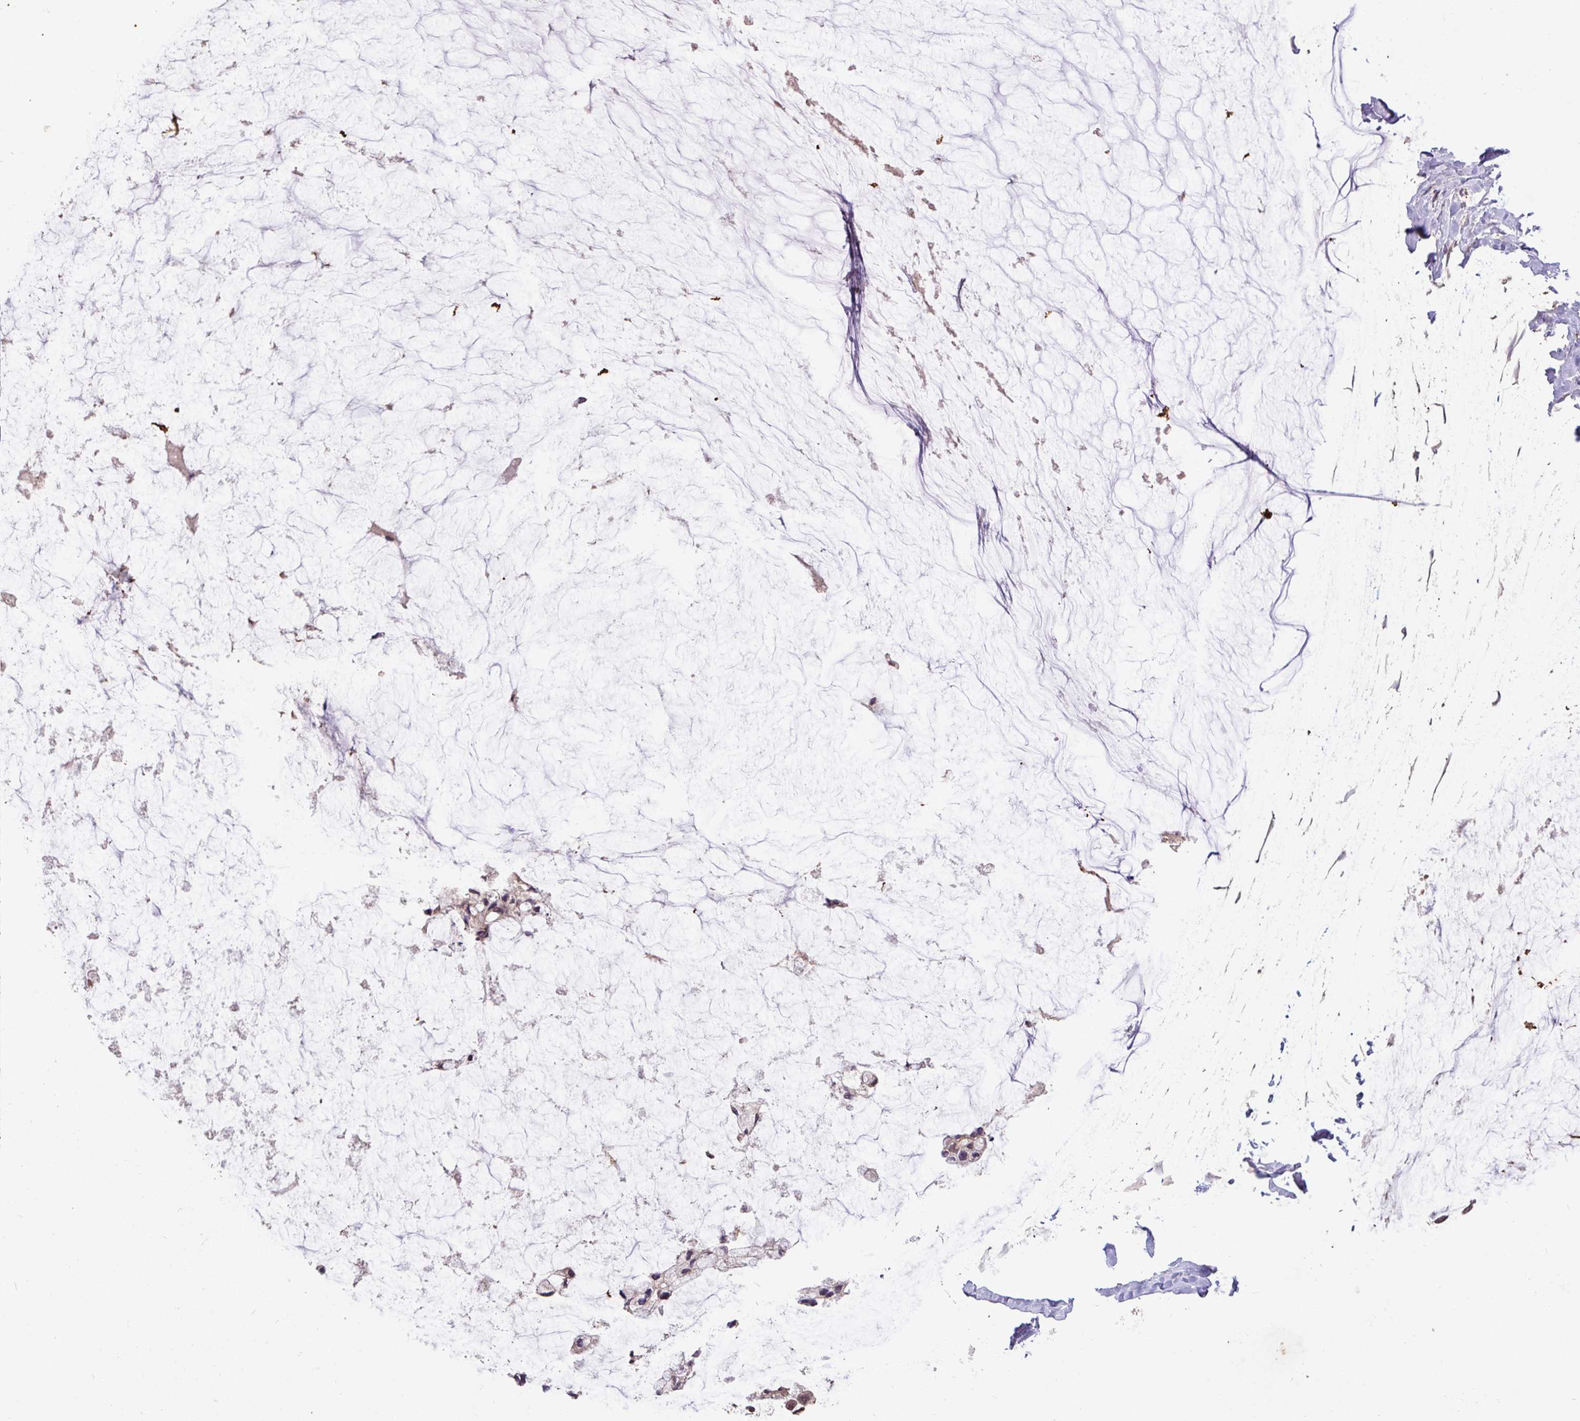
{"staining": {"intensity": "weak", "quantity": "<25%", "location": "cytoplasmic/membranous"}, "tissue": "ovarian cancer", "cell_type": "Tumor cells", "image_type": "cancer", "snomed": [{"axis": "morphology", "description": "Cystadenocarcinoma, mucinous, NOS"}, {"axis": "topography", "description": "Ovary"}], "caption": "IHC of human mucinous cystadenocarcinoma (ovarian) displays no expression in tumor cells. (DAB (3,3'-diaminobenzidine) immunohistochemistry (IHC) visualized using brightfield microscopy, high magnification).", "gene": "LRTM2", "patient": {"sex": "female", "age": 39}}